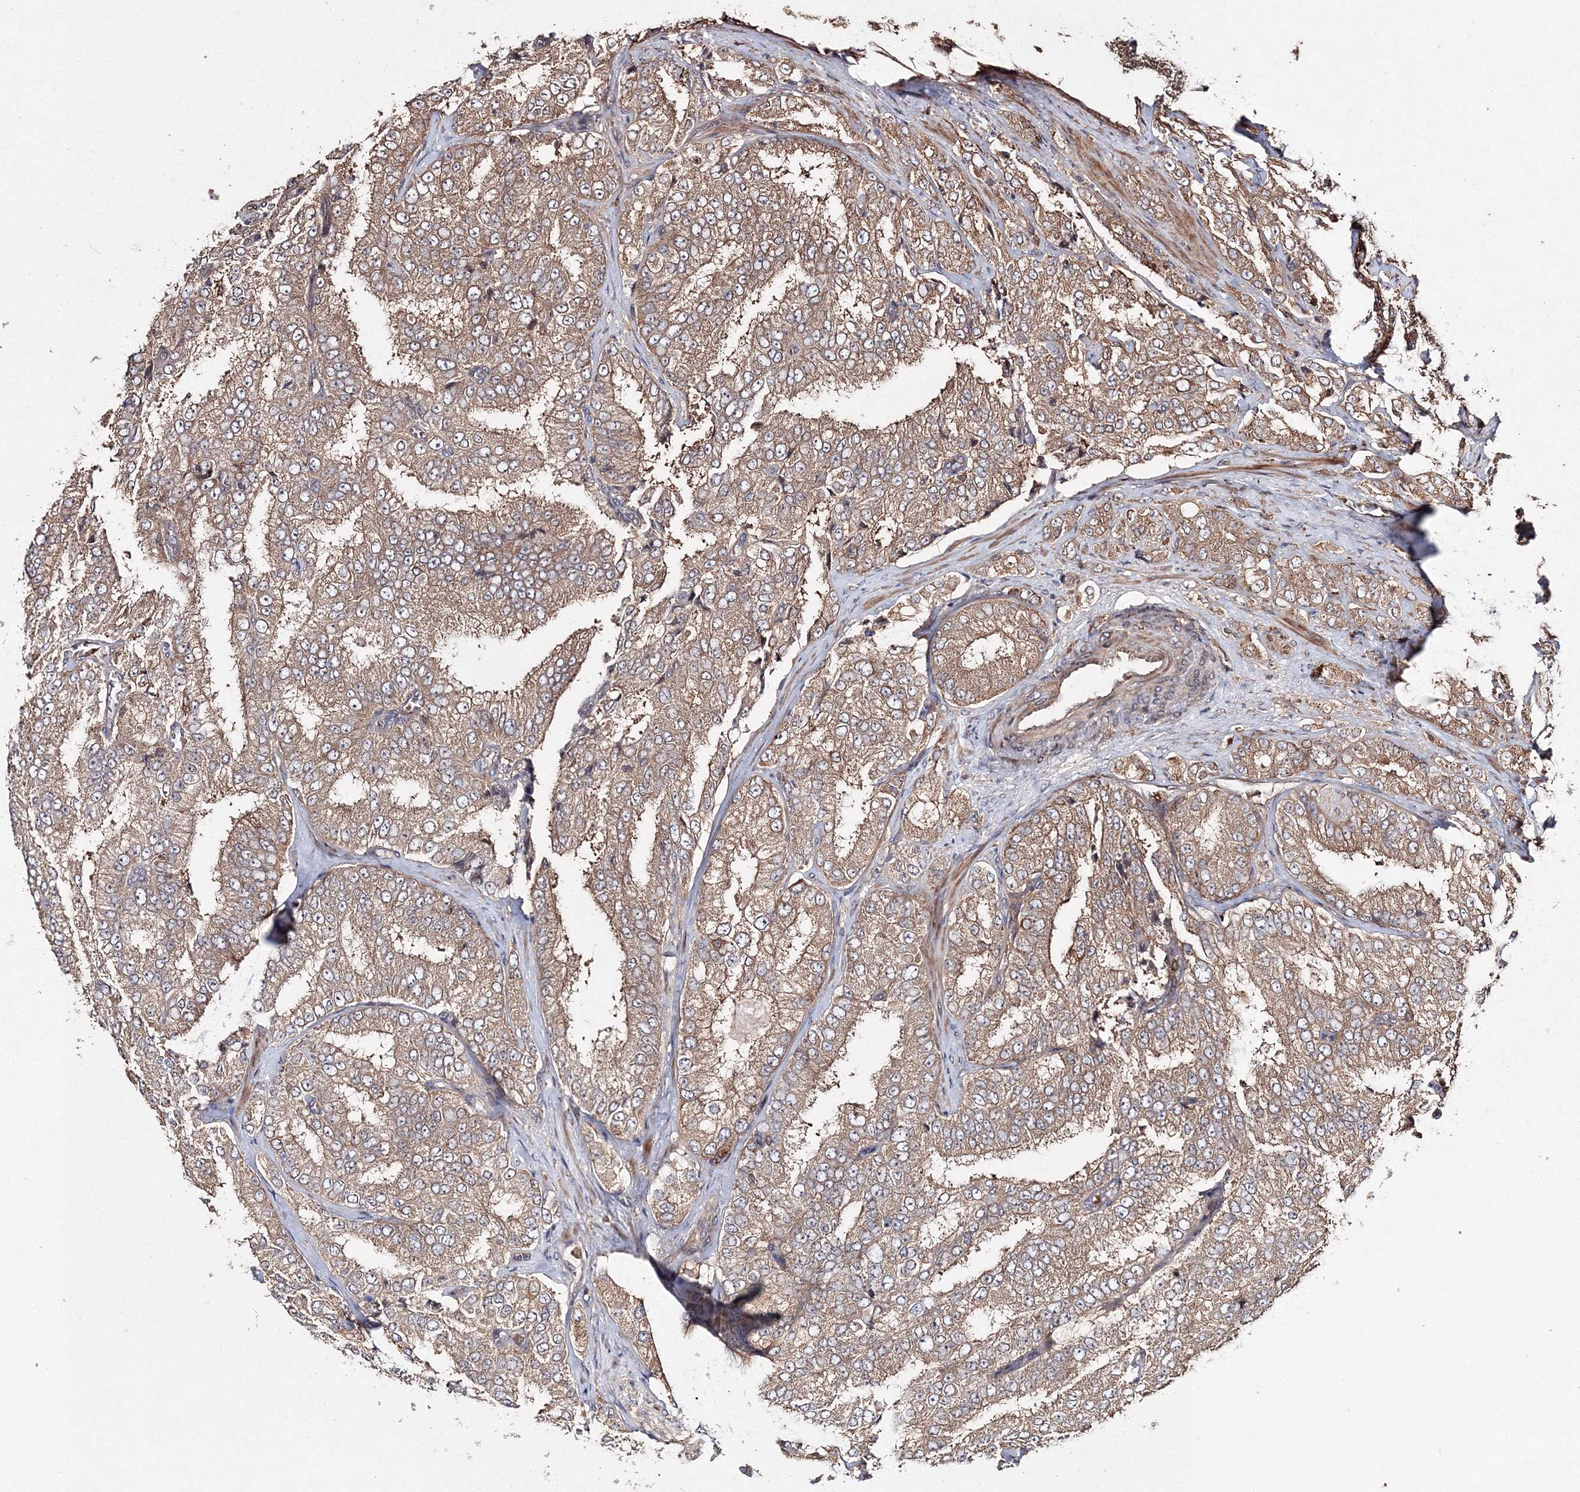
{"staining": {"intensity": "moderate", "quantity": ">75%", "location": "cytoplasmic/membranous"}, "tissue": "prostate cancer", "cell_type": "Tumor cells", "image_type": "cancer", "snomed": [{"axis": "morphology", "description": "Adenocarcinoma, High grade"}, {"axis": "topography", "description": "Prostate"}], "caption": "Protein expression analysis of adenocarcinoma (high-grade) (prostate) demonstrates moderate cytoplasmic/membranous expression in about >75% of tumor cells.", "gene": "DDO", "patient": {"sex": "male", "age": 58}}